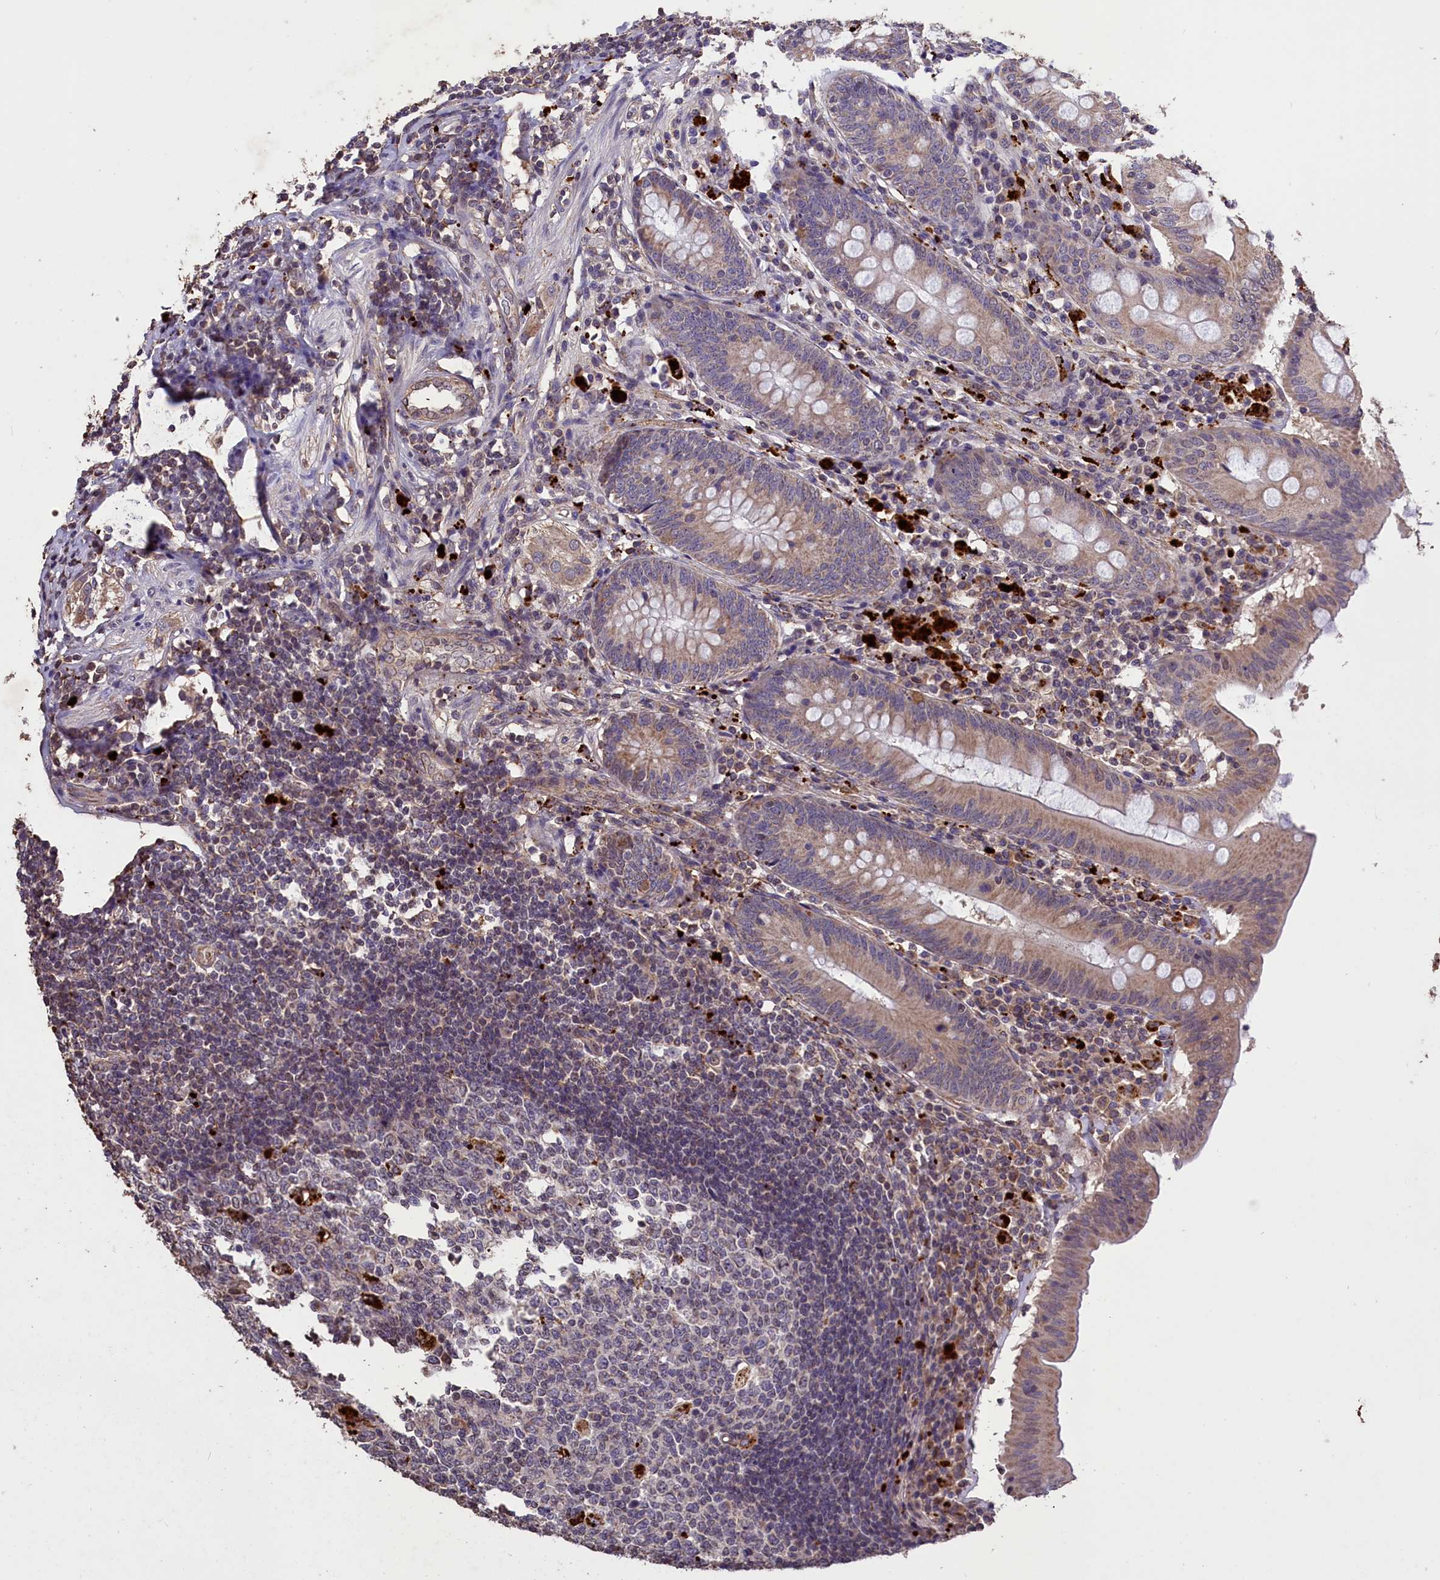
{"staining": {"intensity": "weak", "quantity": "25%-75%", "location": "cytoplasmic/membranous"}, "tissue": "appendix", "cell_type": "Glandular cells", "image_type": "normal", "snomed": [{"axis": "morphology", "description": "Normal tissue, NOS"}, {"axis": "topography", "description": "Appendix"}], "caption": "Immunohistochemical staining of normal human appendix reveals 25%-75% levels of weak cytoplasmic/membranous protein positivity in about 25%-75% of glandular cells. The staining is performed using DAB brown chromogen to label protein expression. The nuclei are counter-stained blue using hematoxylin.", "gene": "CLRN2", "patient": {"sex": "female", "age": 54}}